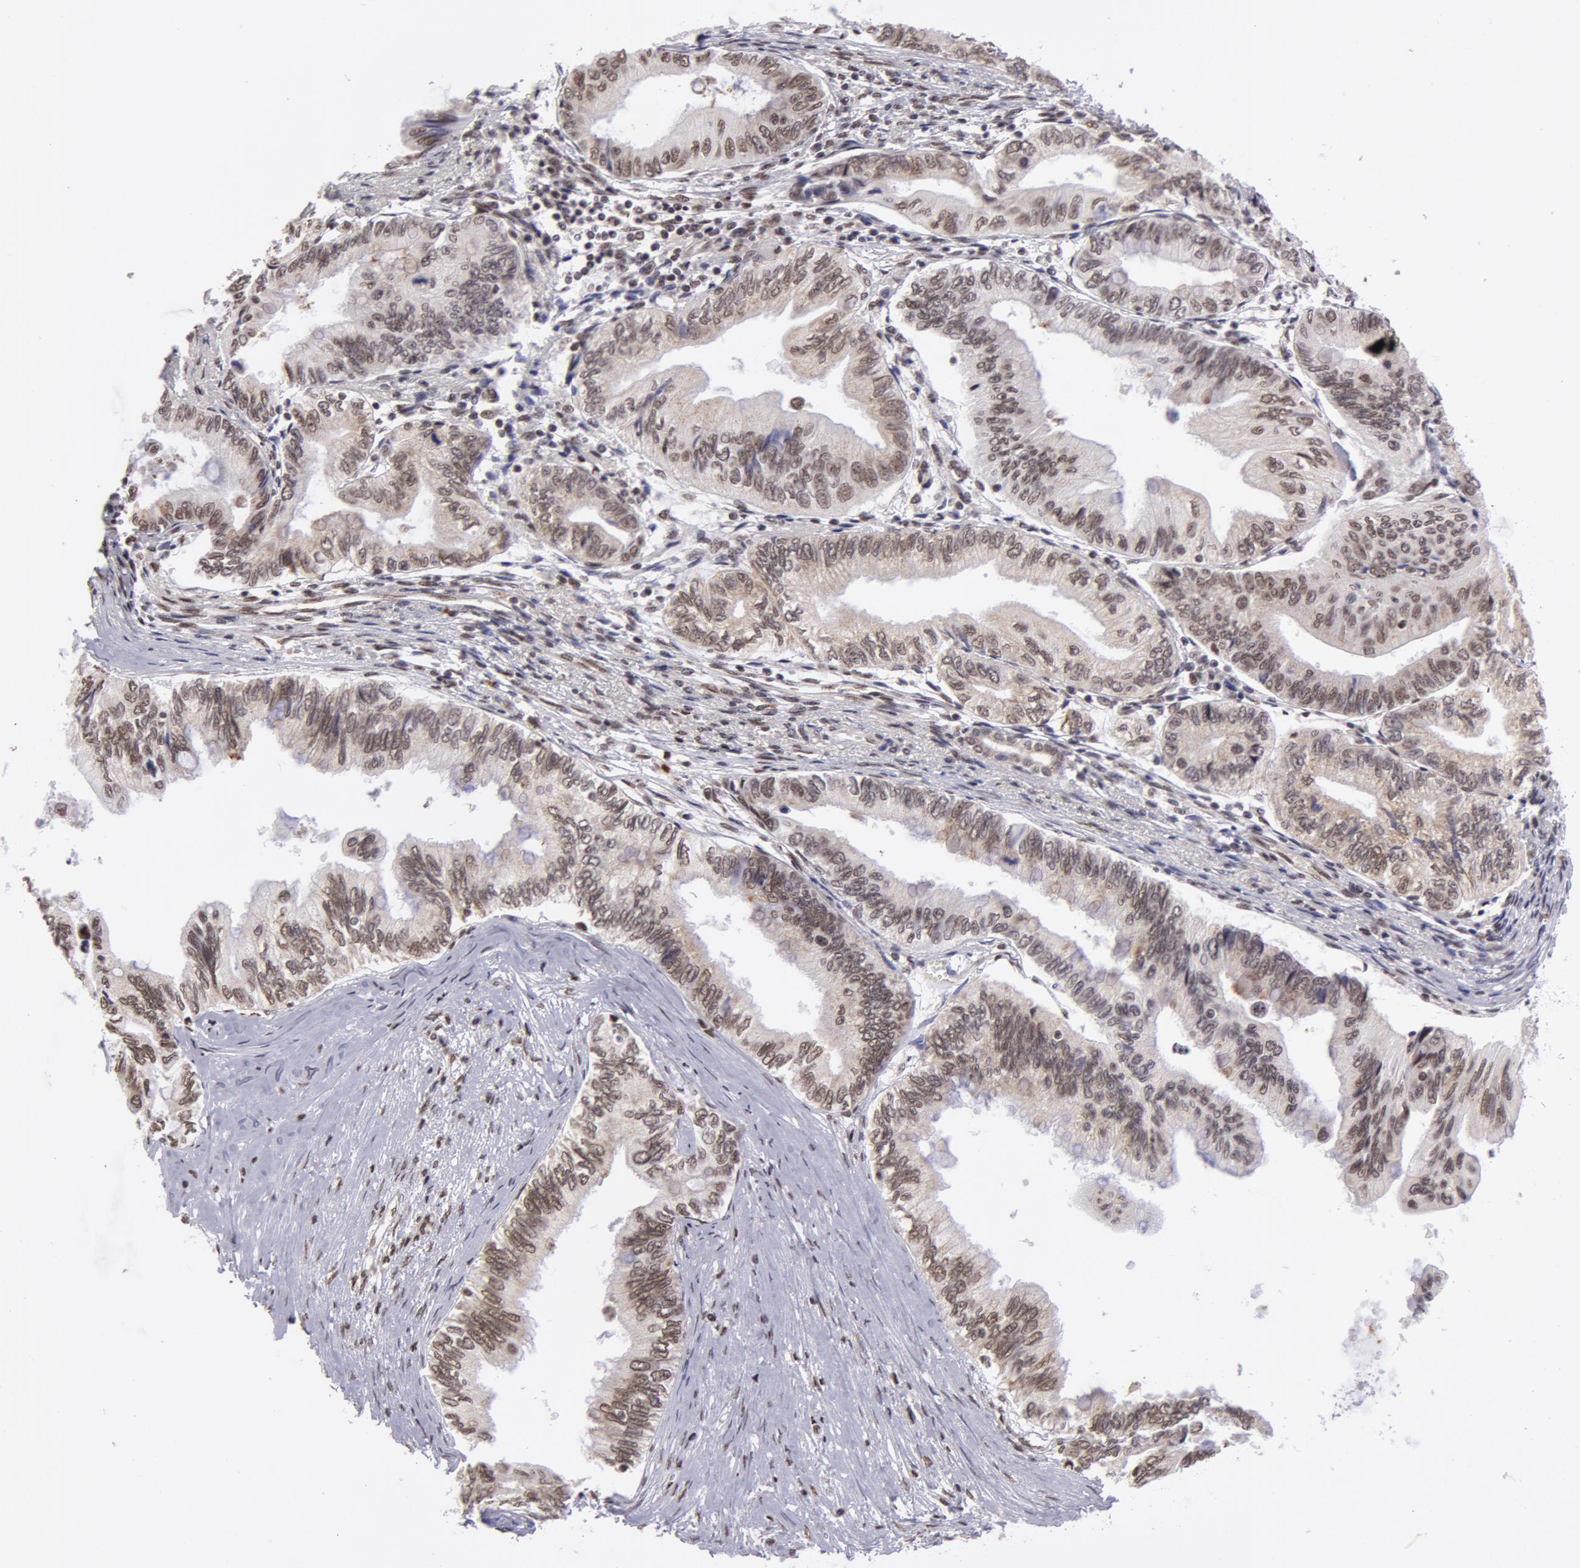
{"staining": {"intensity": "weak", "quantity": "25%-75%", "location": "cytoplasmic/membranous,nuclear"}, "tissue": "pancreatic cancer", "cell_type": "Tumor cells", "image_type": "cancer", "snomed": [{"axis": "morphology", "description": "Adenocarcinoma, NOS"}, {"axis": "topography", "description": "Pancreas"}], "caption": "Protein expression by IHC demonstrates weak cytoplasmic/membranous and nuclear expression in approximately 25%-75% of tumor cells in pancreatic cancer.", "gene": "VRTN", "patient": {"sex": "female", "age": 66}}